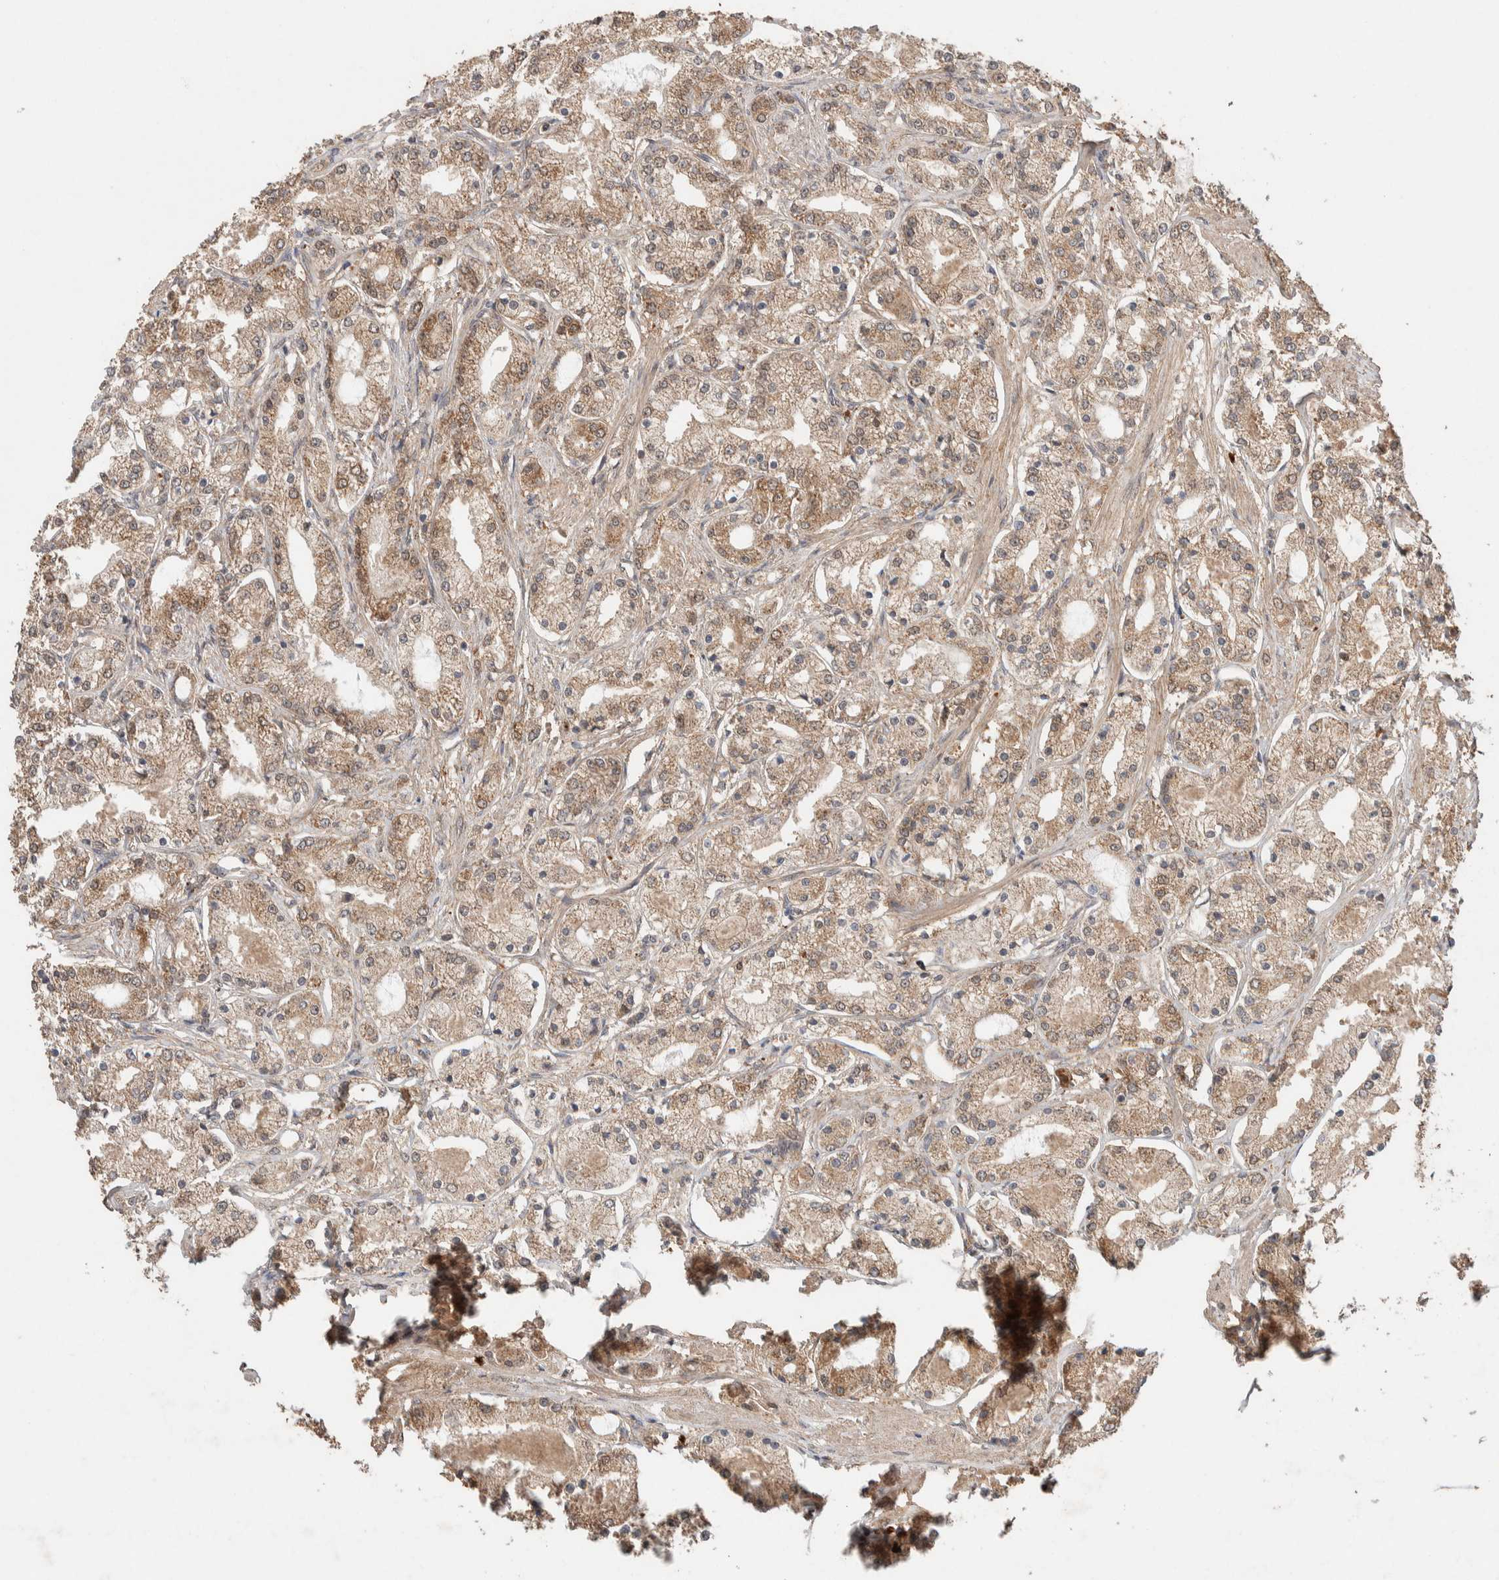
{"staining": {"intensity": "moderate", "quantity": ">75%", "location": "cytoplasmic/membranous"}, "tissue": "prostate cancer", "cell_type": "Tumor cells", "image_type": "cancer", "snomed": [{"axis": "morphology", "description": "Adenocarcinoma, High grade"}, {"axis": "topography", "description": "Prostate"}], "caption": "A brown stain highlights moderate cytoplasmic/membranous staining of a protein in human prostate high-grade adenocarcinoma tumor cells. (DAB = brown stain, brightfield microscopy at high magnification).", "gene": "KCNJ5", "patient": {"sex": "male", "age": 66}}